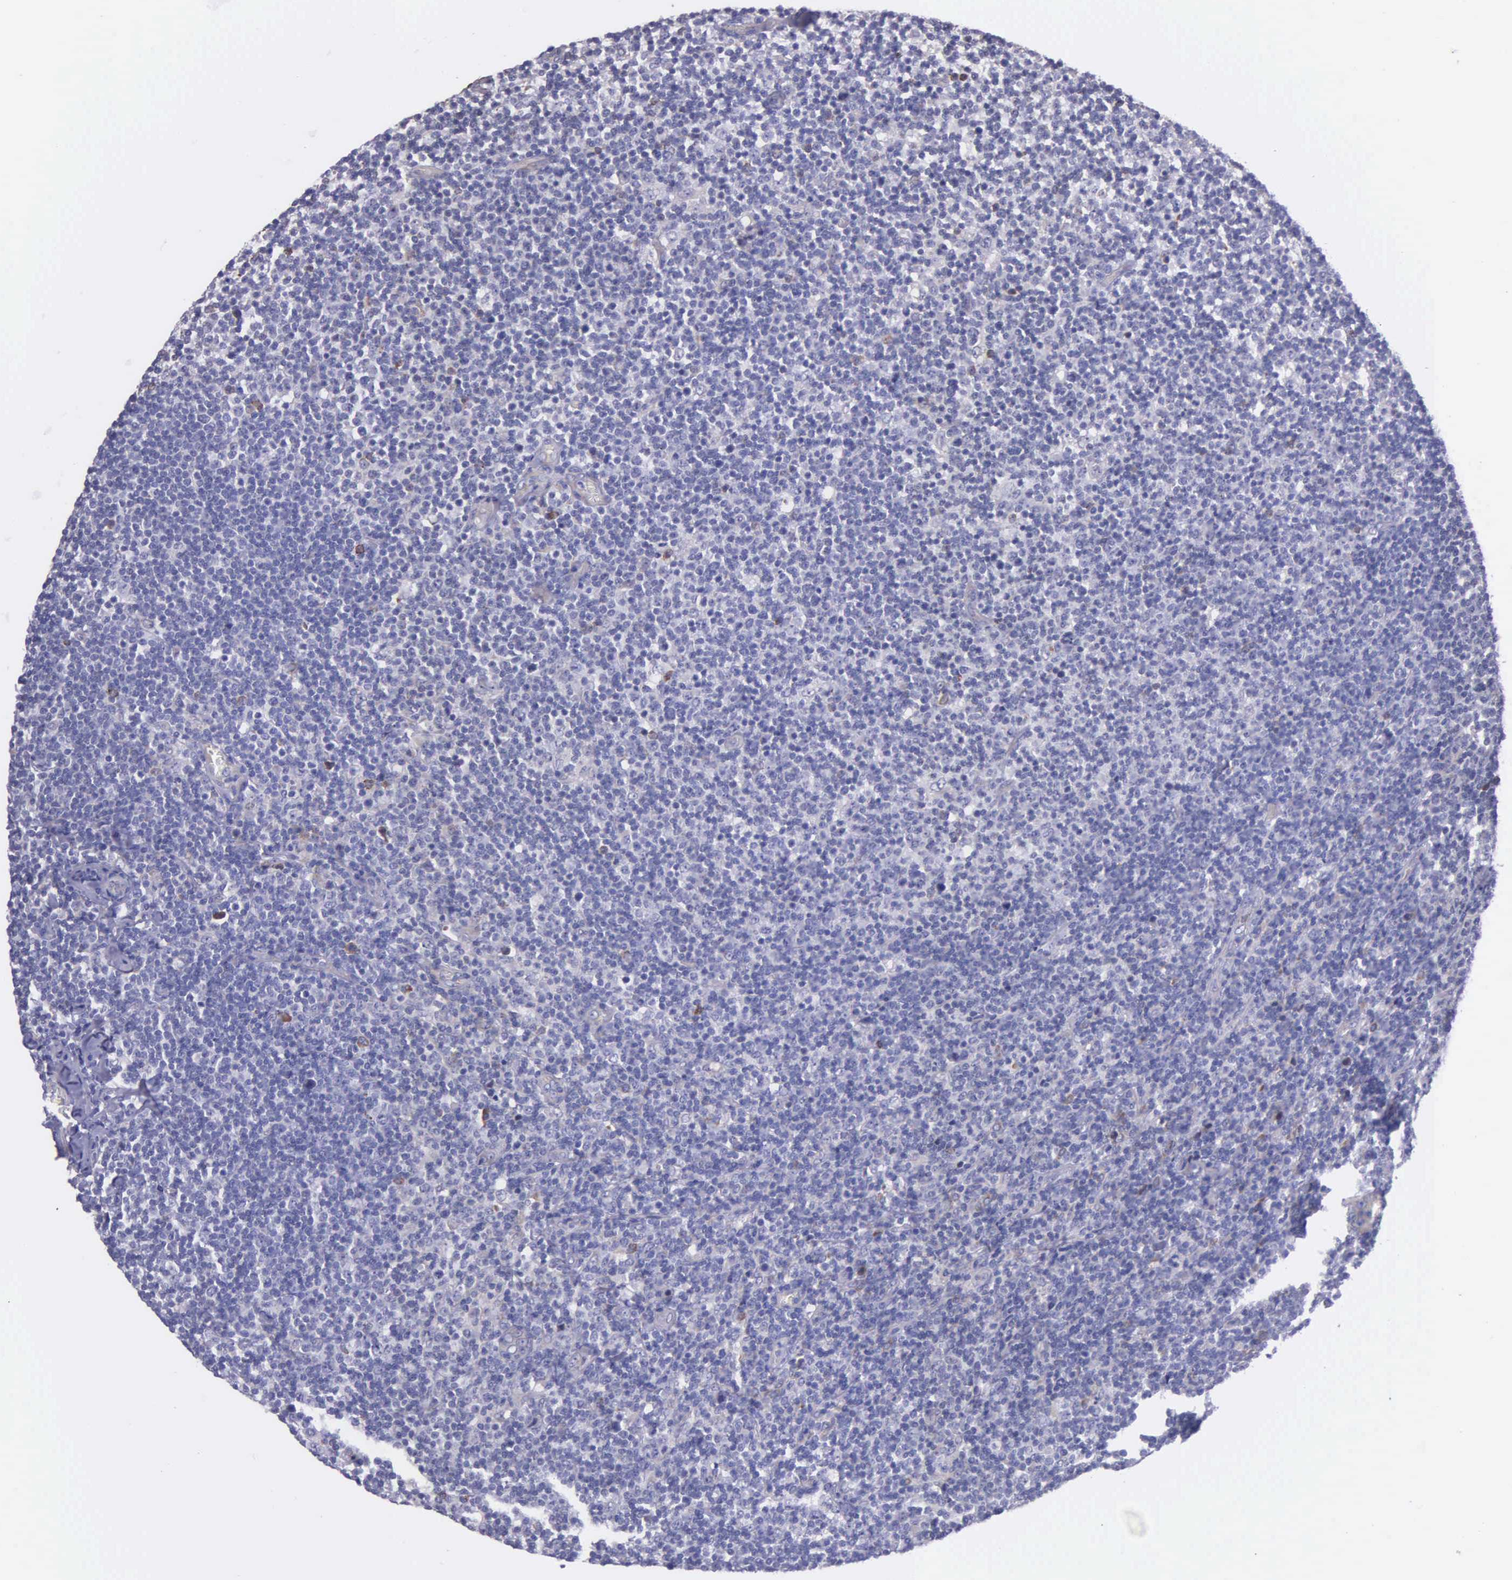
{"staining": {"intensity": "weak", "quantity": "<25%", "location": "cytoplasmic/membranous"}, "tissue": "lymphoma", "cell_type": "Tumor cells", "image_type": "cancer", "snomed": [{"axis": "morphology", "description": "Malignant lymphoma, non-Hodgkin's type, Low grade"}, {"axis": "topography", "description": "Lymph node"}], "caption": "Tumor cells are negative for protein expression in human low-grade malignant lymphoma, non-Hodgkin's type.", "gene": "ZC3H12B", "patient": {"sex": "male", "age": 74}}